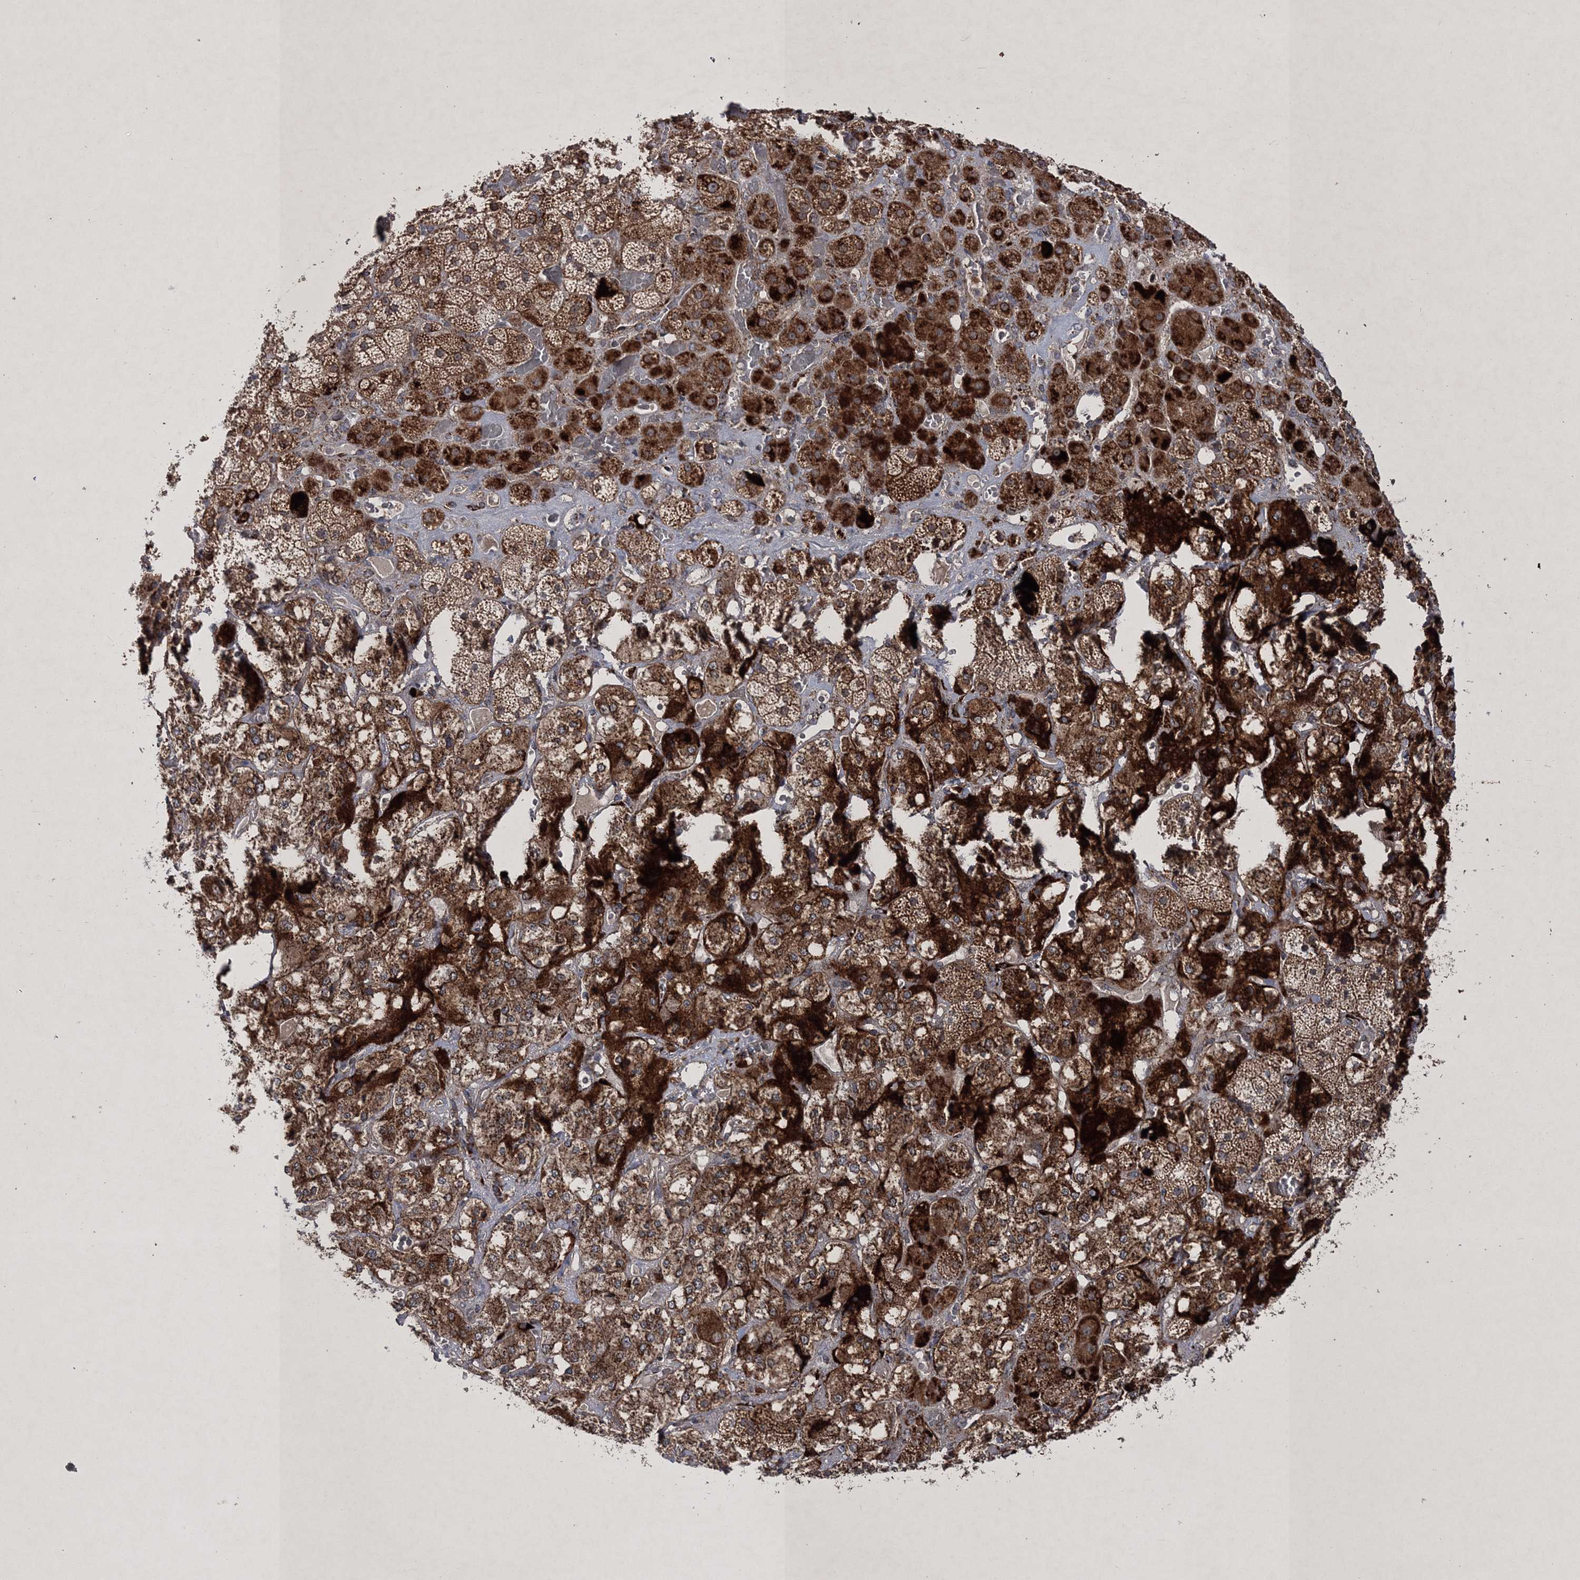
{"staining": {"intensity": "strong", "quantity": ">75%", "location": "cytoplasmic/membranous"}, "tissue": "adrenal gland", "cell_type": "Glandular cells", "image_type": "normal", "snomed": [{"axis": "morphology", "description": "Normal tissue, NOS"}, {"axis": "topography", "description": "Adrenal gland"}], "caption": "High-magnification brightfield microscopy of normal adrenal gland stained with DAB (3,3'-diaminobenzidine) (brown) and counterstained with hematoxylin (blue). glandular cells exhibit strong cytoplasmic/membranous expression is identified in approximately>75% of cells.", "gene": "SCRN3", "patient": {"sex": "male", "age": 57}}